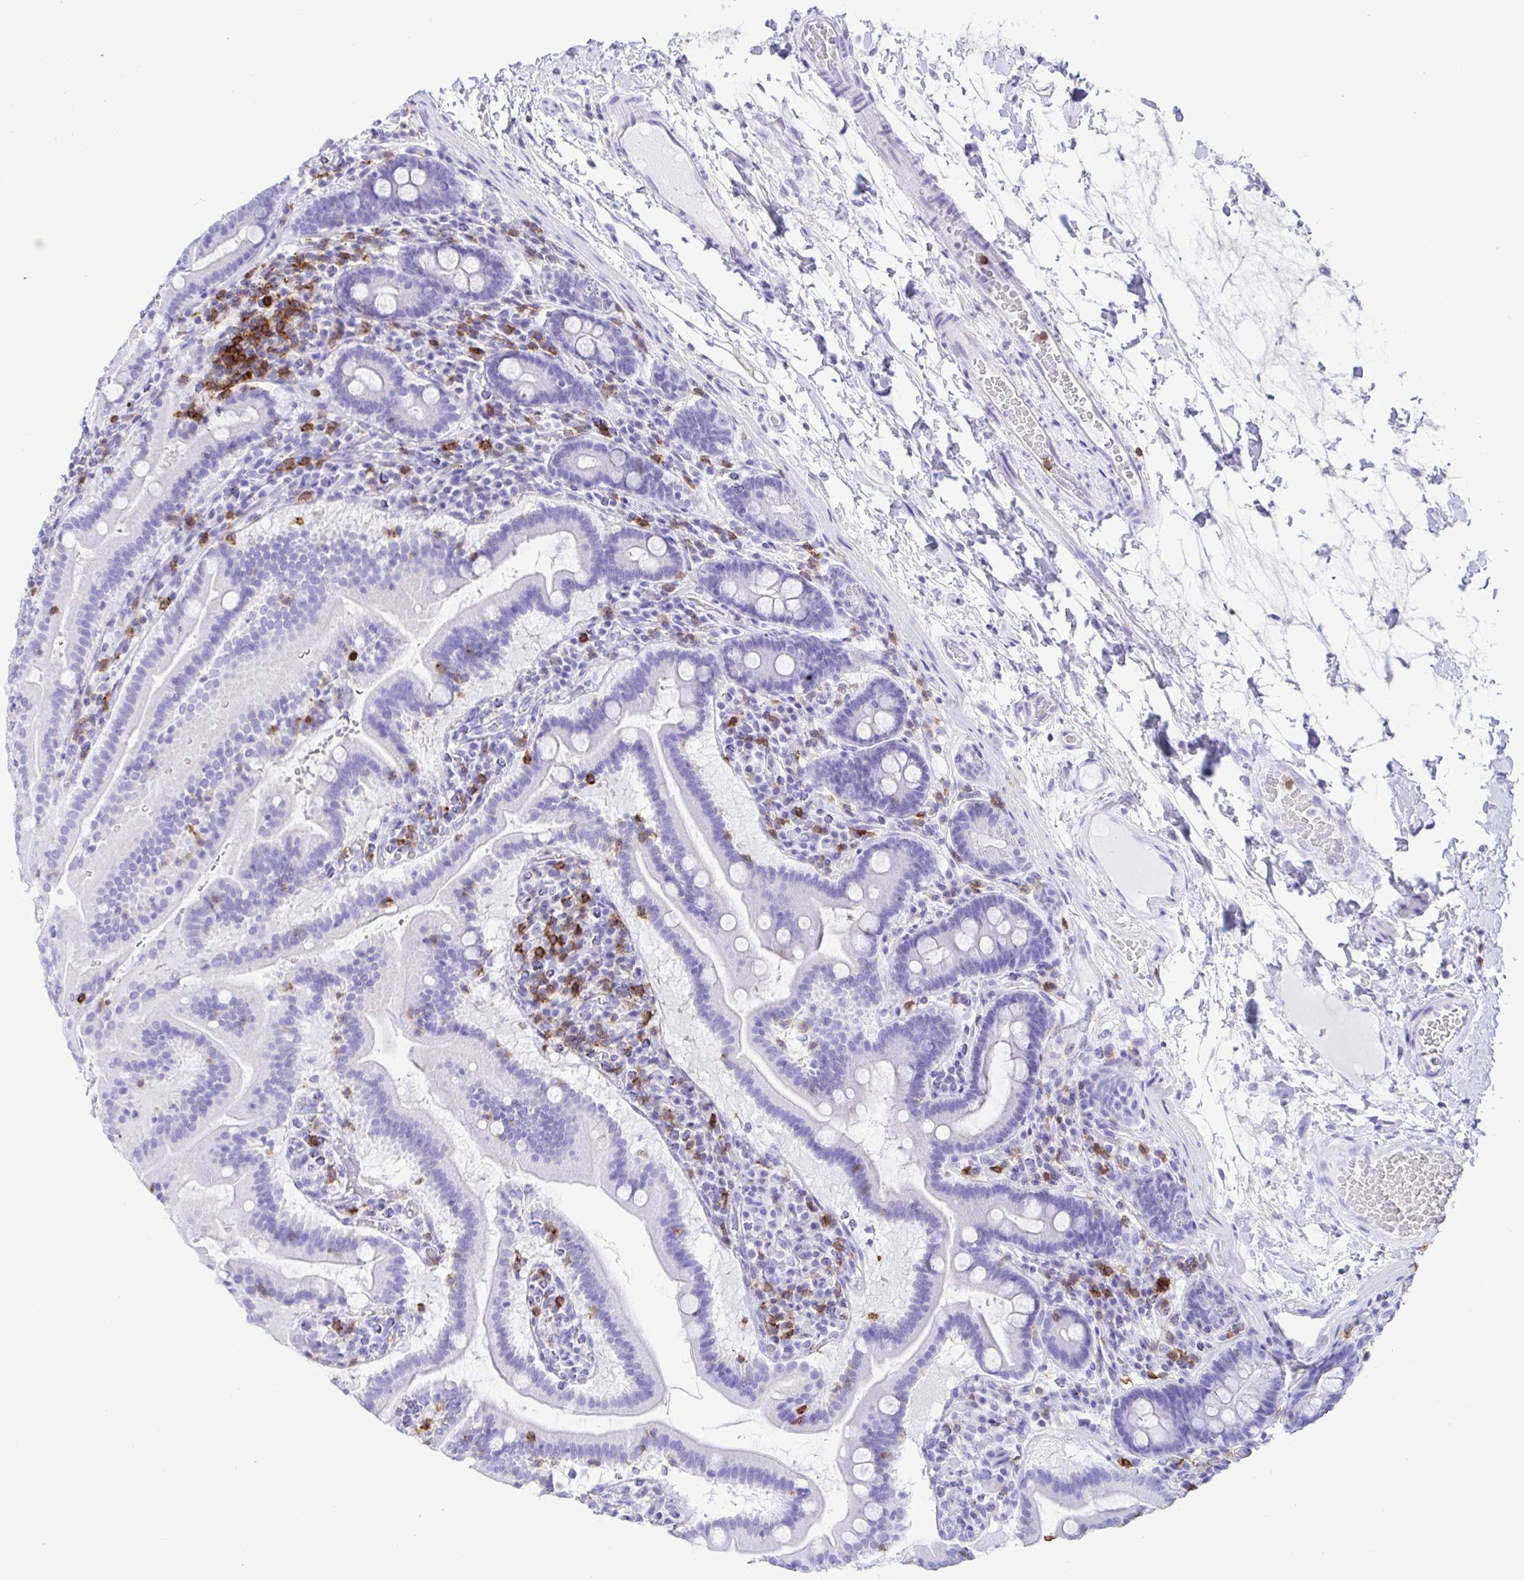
{"staining": {"intensity": "negative", "quantity": "none", "location": "none"}, "tissue": "small intestine", "cell_type": "Glandular cells", "image_type": "normal", "snomed": [{"axis": "morphology", "description": "Normal tissue, NOS"}, {"axis": "topography", "description": "Small intestine"}], "caption": "Human small intestine stained for a protein using immunohistochemistry (IHC) reveals no expression in glandular cells.", "gene": "CD5", "patient": {"sex": "male", "age": 26}}